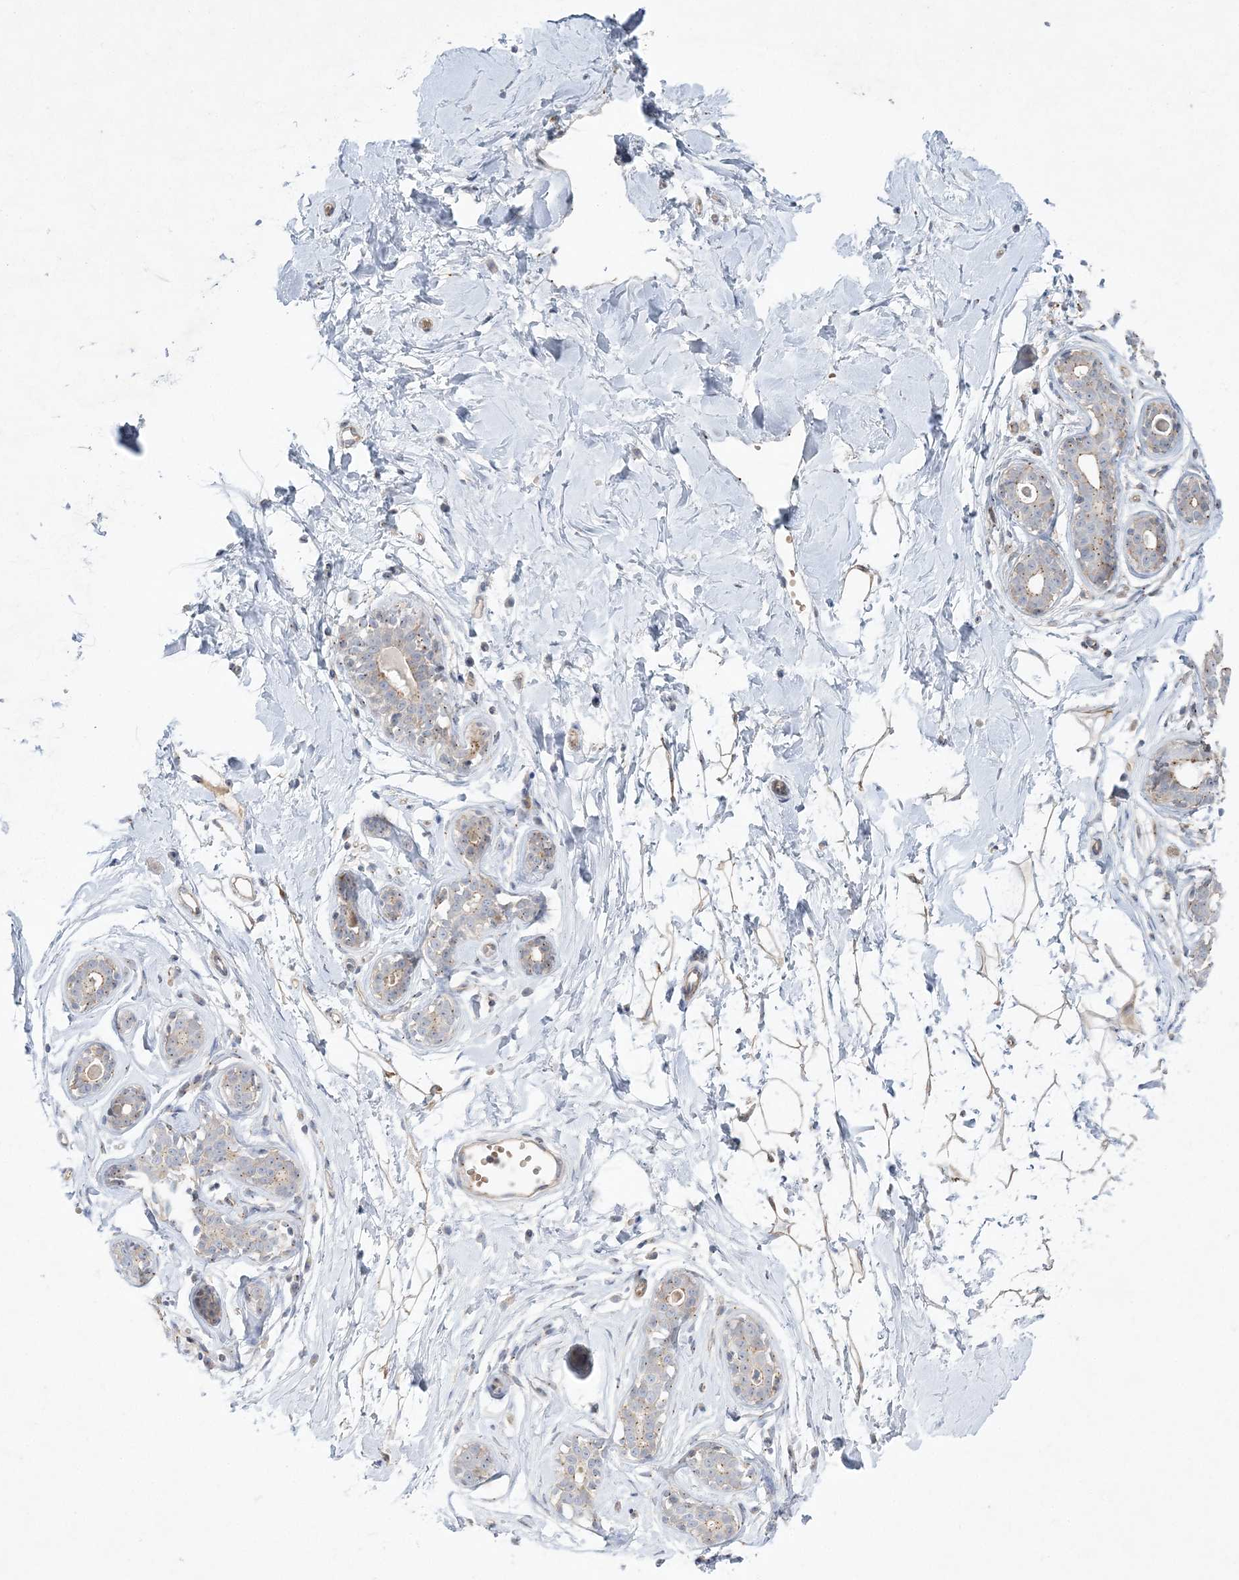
{"staining": {"intensity": "weak", "quantity": ">75%", "location": "cytoplasmic/membranous"}, "tissue": "breast", "cell_type": "Adipocytes", "image_type": "normal", "snomed": [{"axis": "morphology", "description": "Normal tissue, NOS"}, {"axis": "morphology", "description": "Adenoma, NOS"}, {"axis": "topography", "description": "Breast"}], "caption": "Approximately >75% of adipocytes in benign human breast show weak cytoplasmic/membranous protein positivity as visualized by brown immunohistochemical staining.", "gene": "ADAMTS12", "patient": {"sex": "female", "age": 23}}